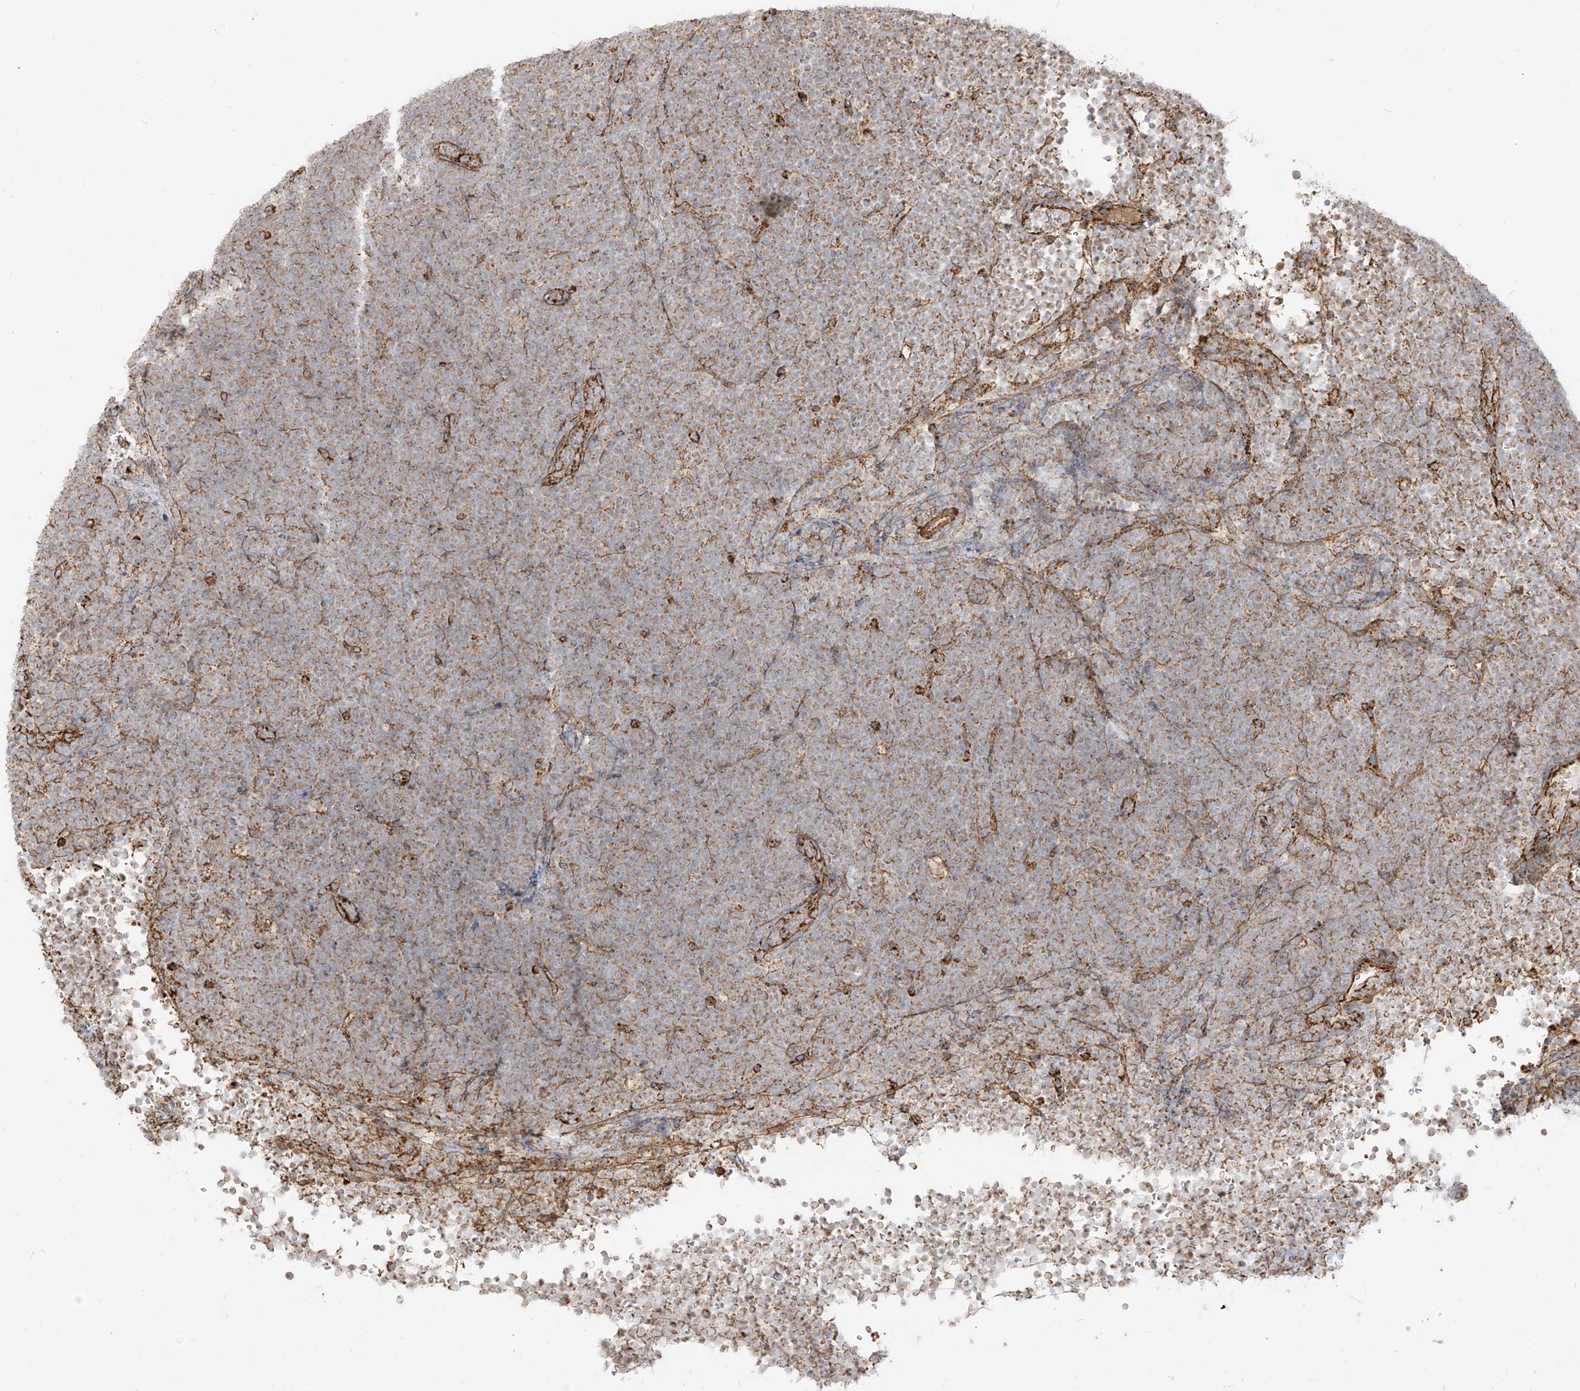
{"staining": {"intensity": "moderate", "quantity": "25%-75%", "location": "cytoplasmic/membranous"}, "tissue": "lymphoma", "cell_type": "Tumor cells", "image_type": "cancer", "snomed": [{"axis": "morphology", "description": "Malignant lymphoma, non-Hodgkin's type, High grade"}, {"axis": "topography", "description": "Lymph node"}], "caption": "DAB immunohistochemical staining of human high-grade malignant lymphoma, non-Hodgkin's type demonstrates moderate cytoplasmic/membranous protein expression in about 25%-75% of tumor cells.", "gene": "PLCL1", "patient": {"sex": "male", "age": 13}}